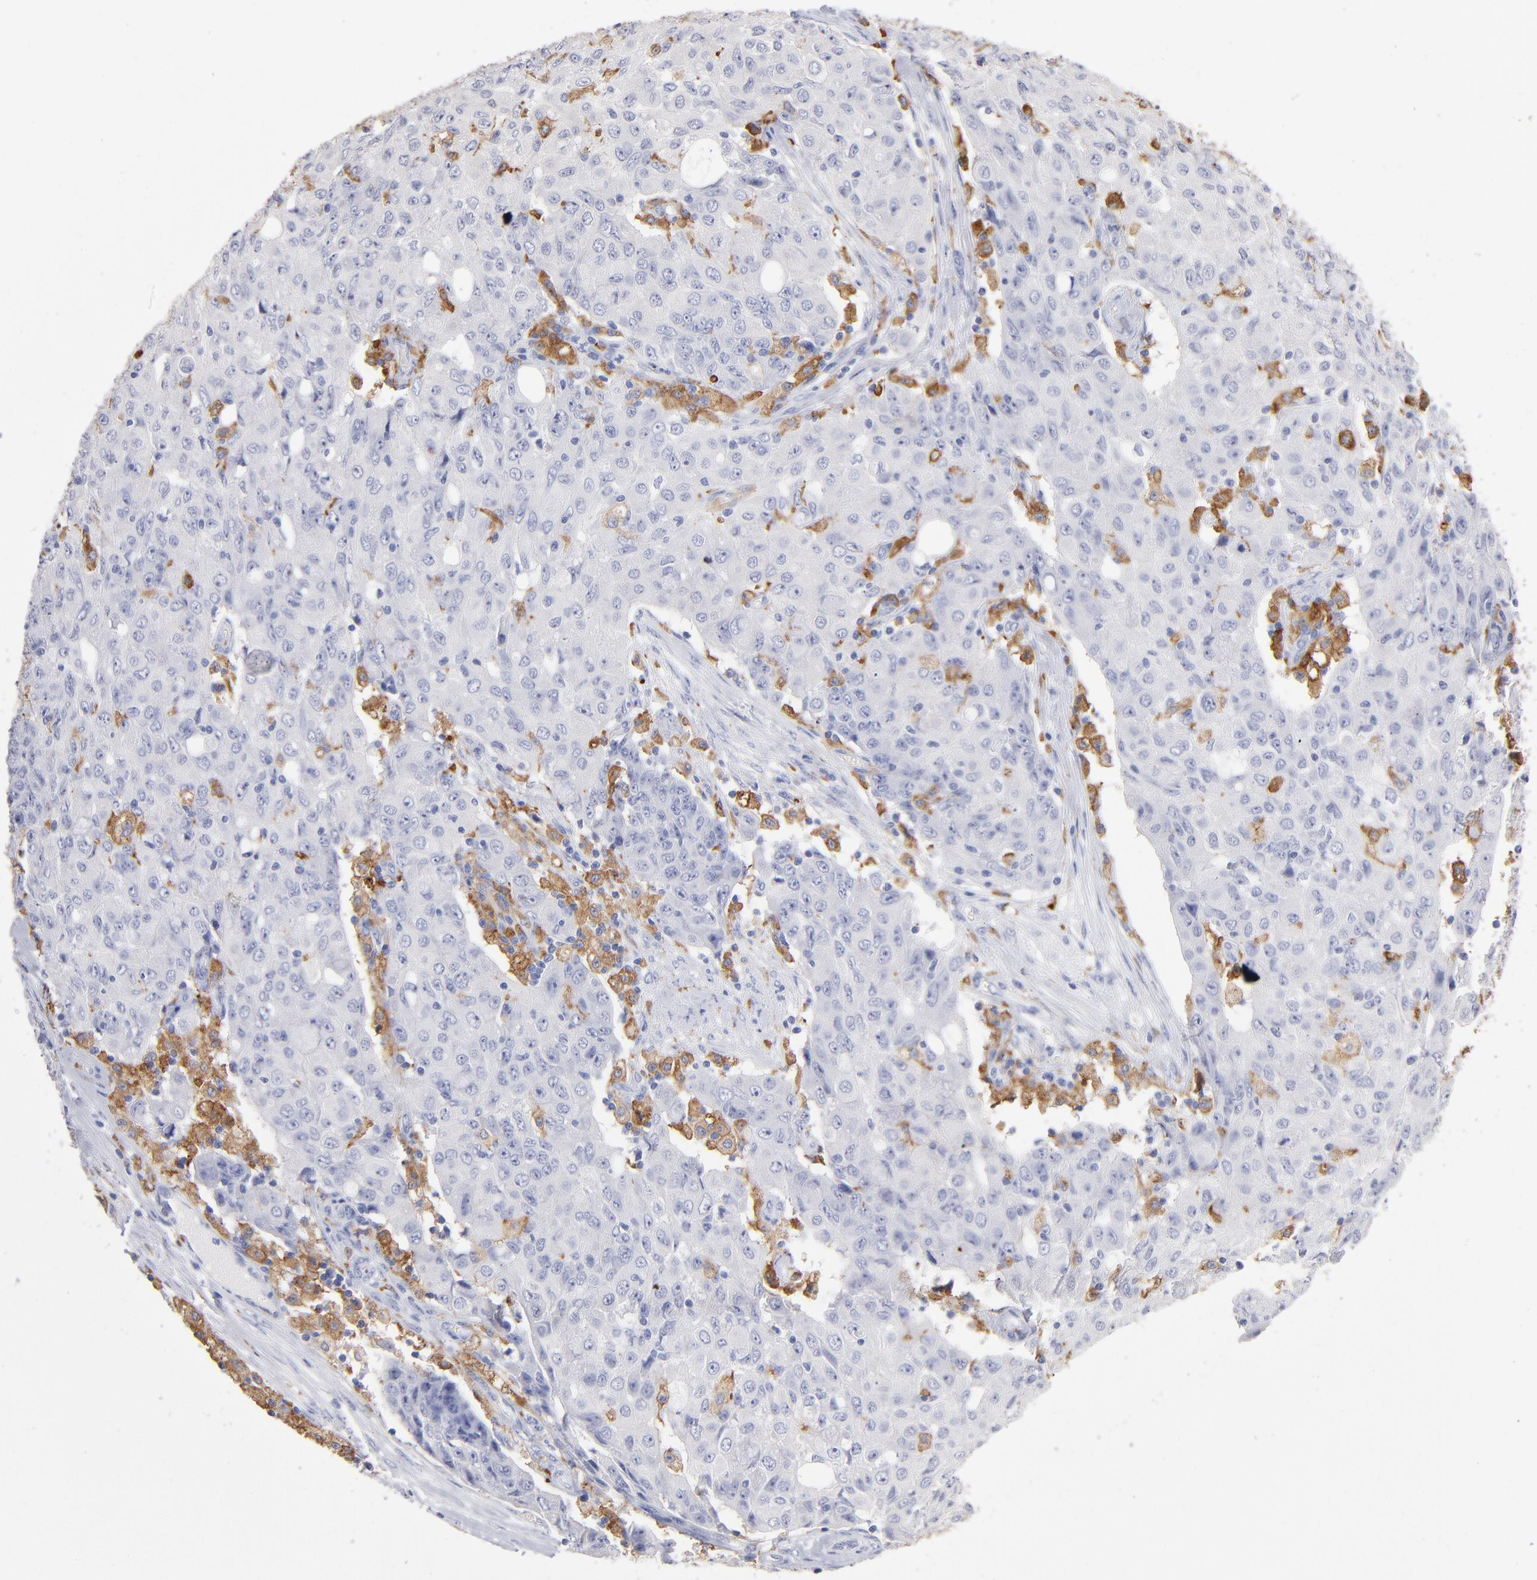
{"staining": {"intensity": "negative", "quantity": "none", "location": "none"}, "tissue": "ovarian cancer", "cell_type": "Tumor cells", "image_type": "cancer", "snomed": [{"axis": "morphology", "description": "Carcinoma, endometroid"}, {"axis": "topography", "description": "Ovary"}], "caption": "Immunohistochemical staining of ovarian cancer reveals no significant positivity in tumor cells.", "gene": "CD180", "patient": {"sex": "female", "age": 42}}